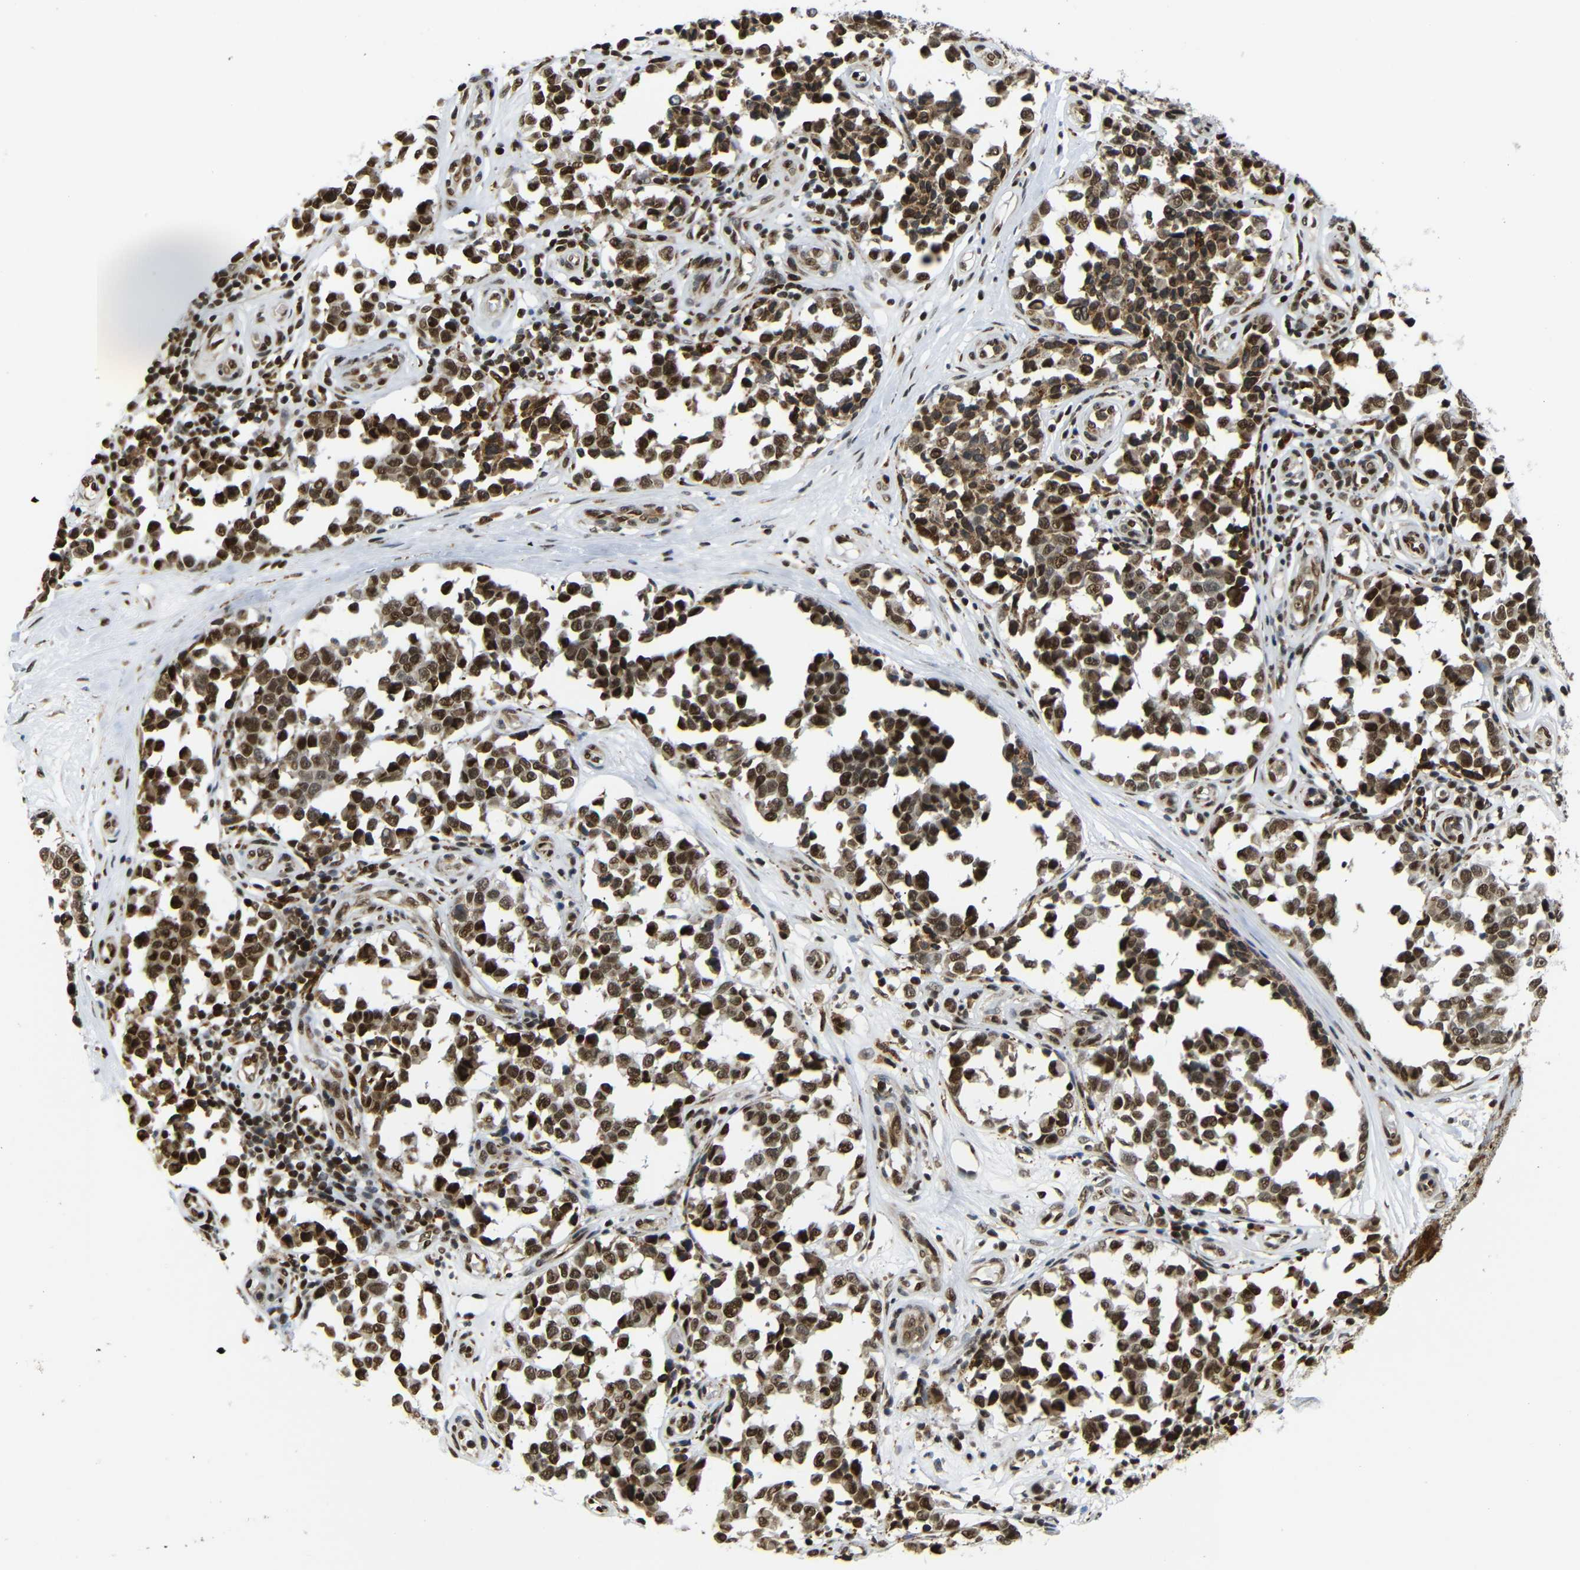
{"staining": {"intensity": "strong", "quantity": ">75%", "location": "cytoplasmic/membranous,nuclear"}, "tissue": "melanoma", "cell_type": "Tumor cells", "image_type": "cancer", "snomed": [{"axis": "morphology", "description": "Malignant melanoma, NOS"}, {"axis": "topography", "description": "Skin"}], "caption": "Protein analysis of melanoma tissue reveals strong cytoplasmic/membranous and nuclear expression in approximately >75% of tumor cells.", "gene": "SPCS2", "patient": {"sex": "female", "age": 64}}